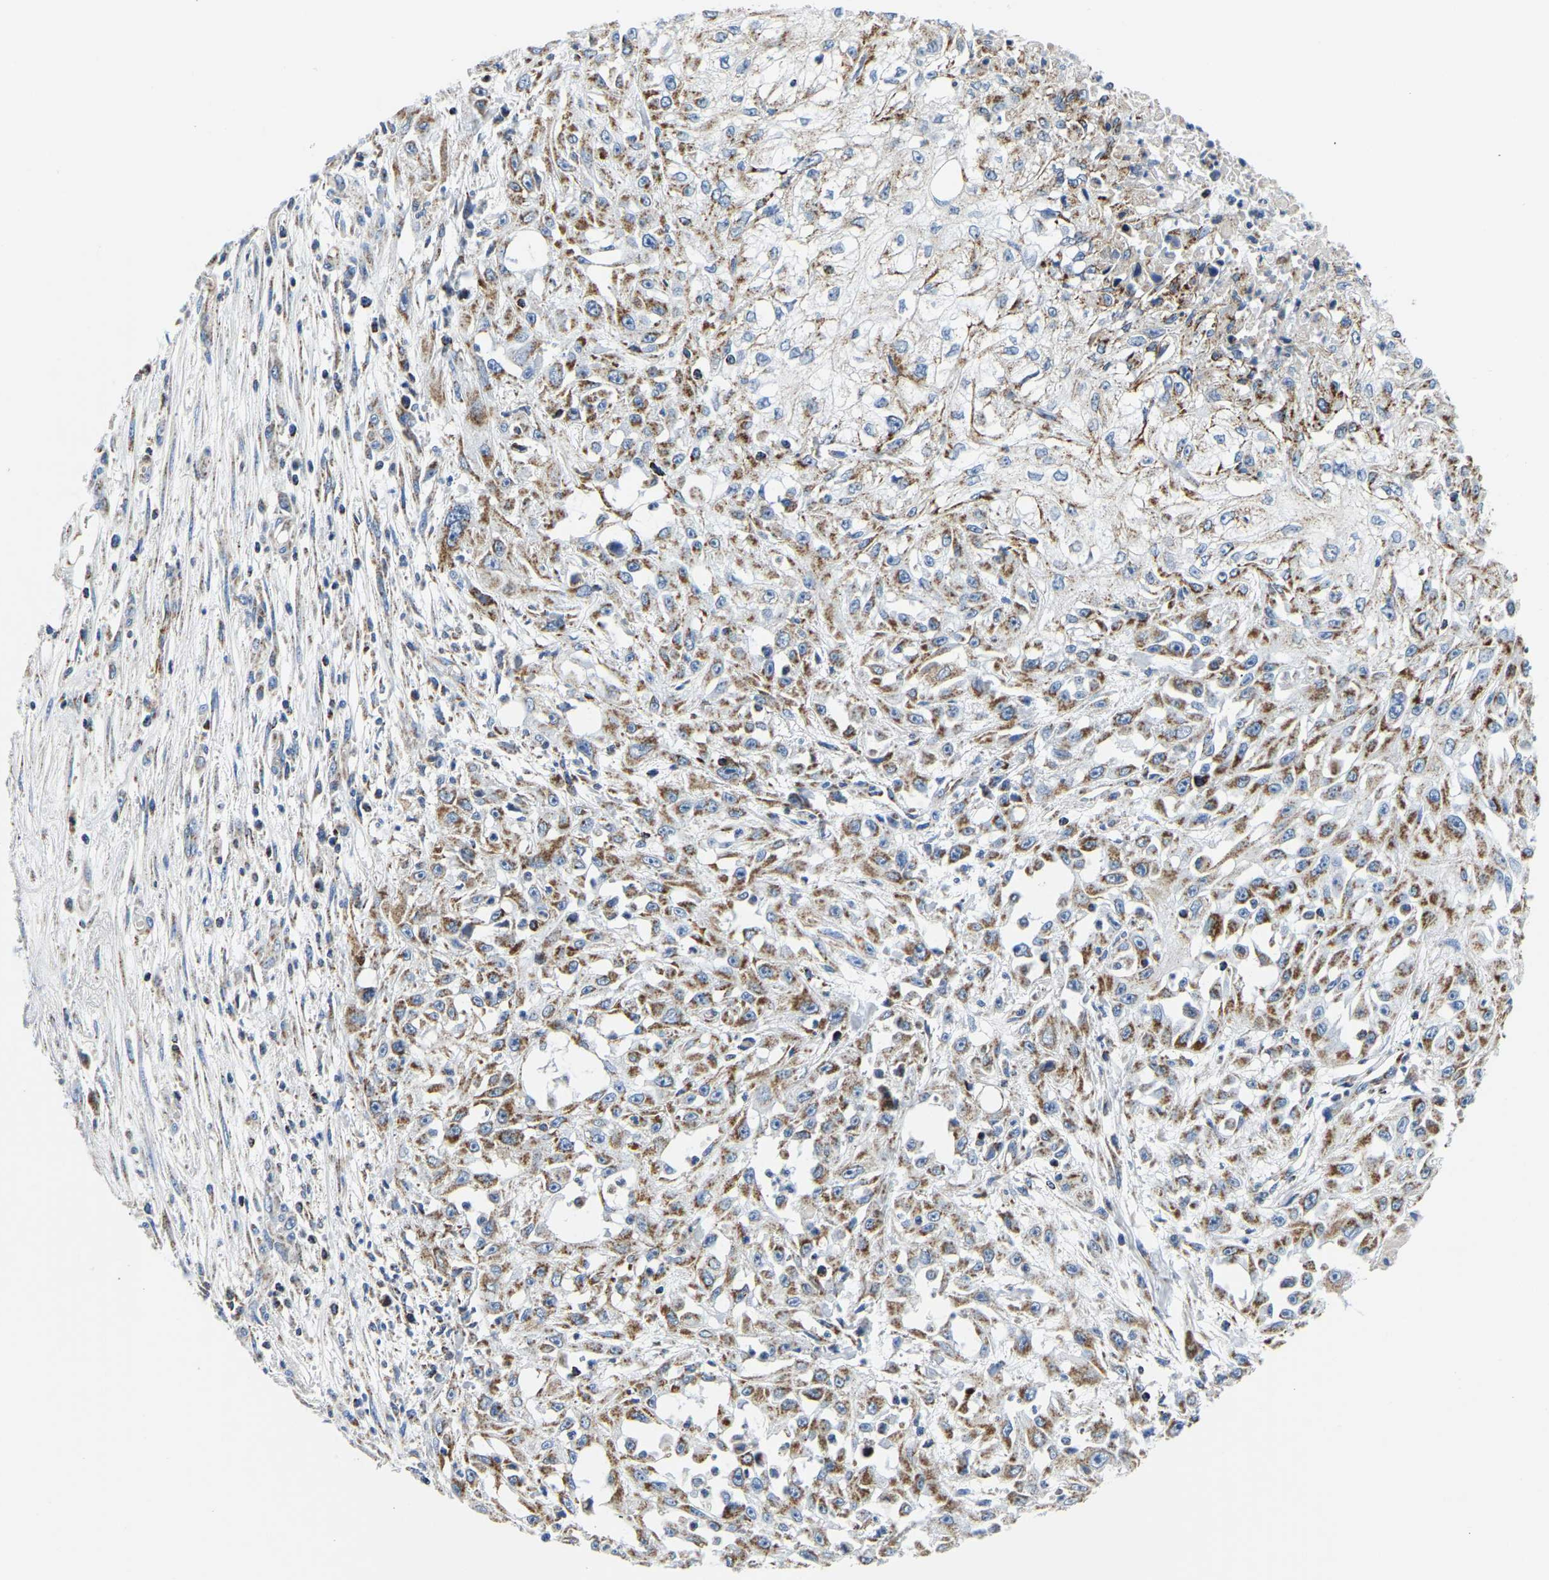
{"staining": {"intensity": "negative", "quantity": "none", "location": "none"}, "tissue": "skin cancer", "cell_type": "Tumor cells", "image_type": "cancer", "snomed": [{"axis": "morphology", "description": "Squamous cell carcinoma, NOS"}, {"axis": "morphology", "description": "Squamous cell carcinoma, metastatic, NOS"}, {"axis": "topography", "description": "Skin"}, {"axis": "topography", "description": "Lymph node"}], "caption": "A high-resolution image shows IHC staining of skin cancer (metastatic squamous cell carcinoma), which shows no significant expression in tumor cells.", "gene": "SFXN1", "patient": {"sex": "male", "age": 75}}